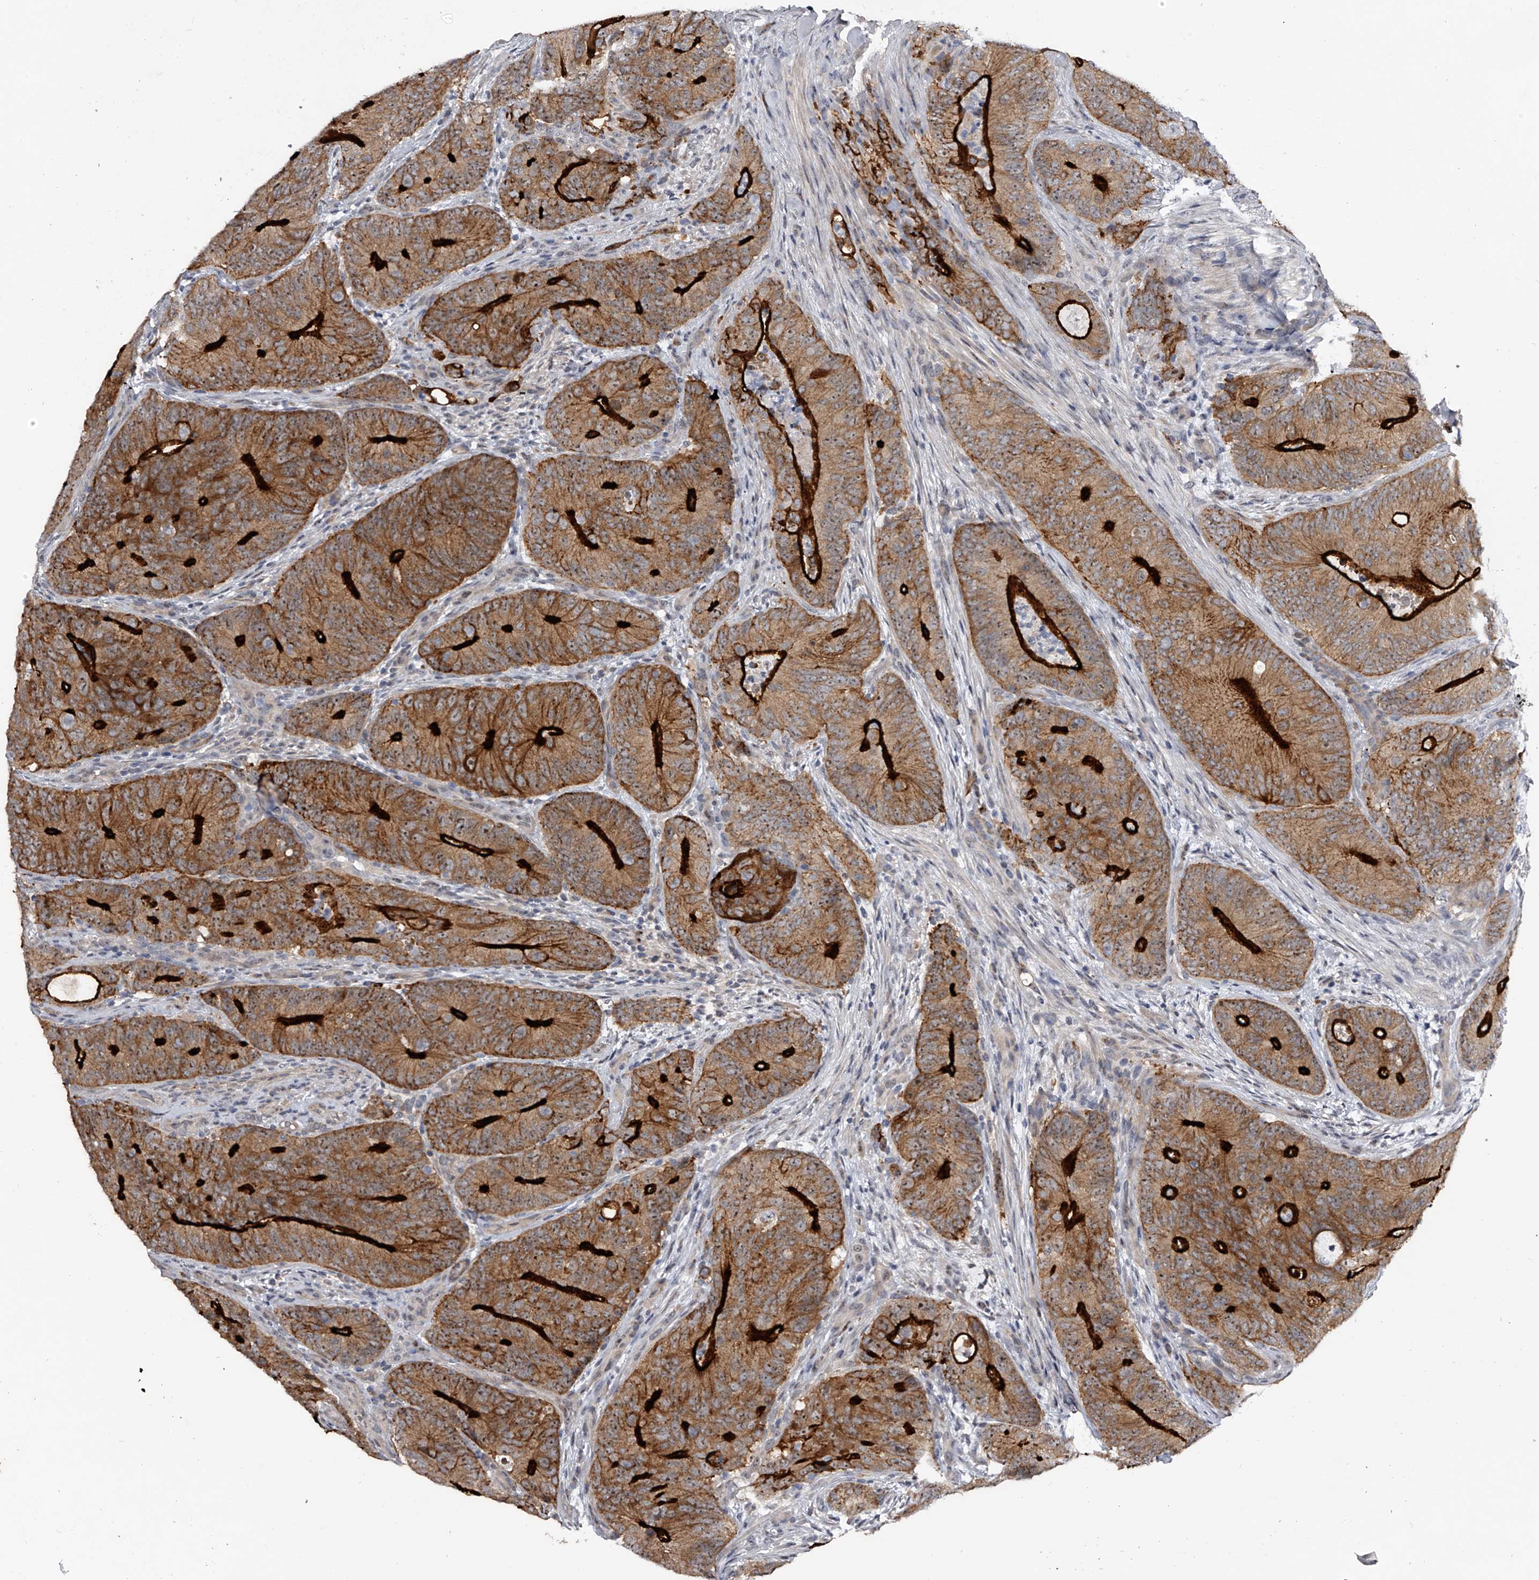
{"staining": {"intensity": "strong", "quantity": "25%-75%", "location": "cytoplasmic/membranous,nuclear"}, "tissue": "colorectal cancer", "cell_type": "Tumor cells", "image_type": "cancer", "snomed": [{"axis": "morphology", "description": "Normal tissue, NOS"}, {"axis": "topography", "description": "Colon"}], "caption": "Colorectal cancer stained for a protein (brown) demonstrates strong cytoplasmic/membranous and nuclear positive staining in about 25%-75% of tumor cells.", "gene": "MDN1", "patient": {"sex": "female", "age": 82}}